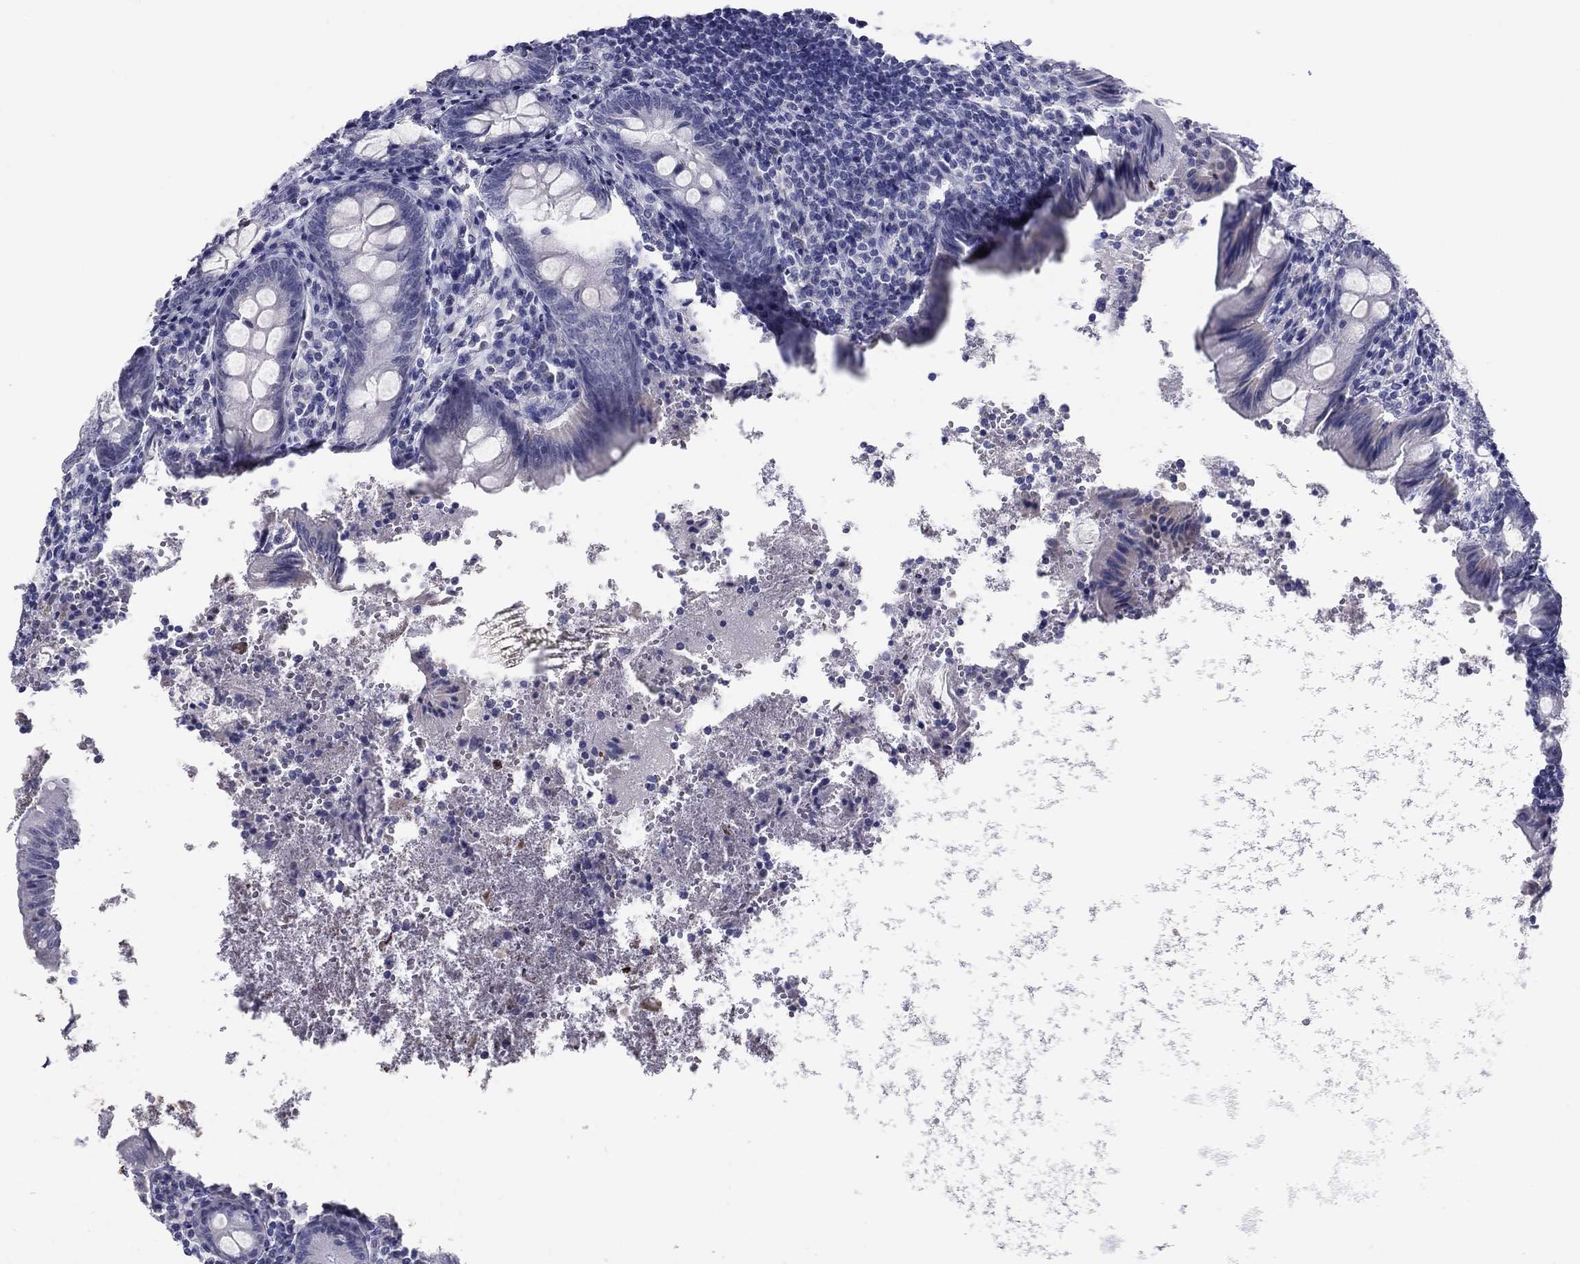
{"staining": {"intensity": "negative", "quantity": "none", "location": "none"}, "tissue": "appendix", "cell_type": "Glandular cells", "image_type": "normal", "snomed": [{"axis": "morphology", "description": "Normal tissue, NOS"}, {"axis": "topography", "description": "Appendix"}], "caption": "The IHC micrograph has no significant positivity in glandular cells of appendix. (DAB (3,3'-diaminobenzidine) IHC visualized using brightfield microscopy, high magnification).", "gene": "KRT75", "patient": {"sex": "female", "age": 23}}